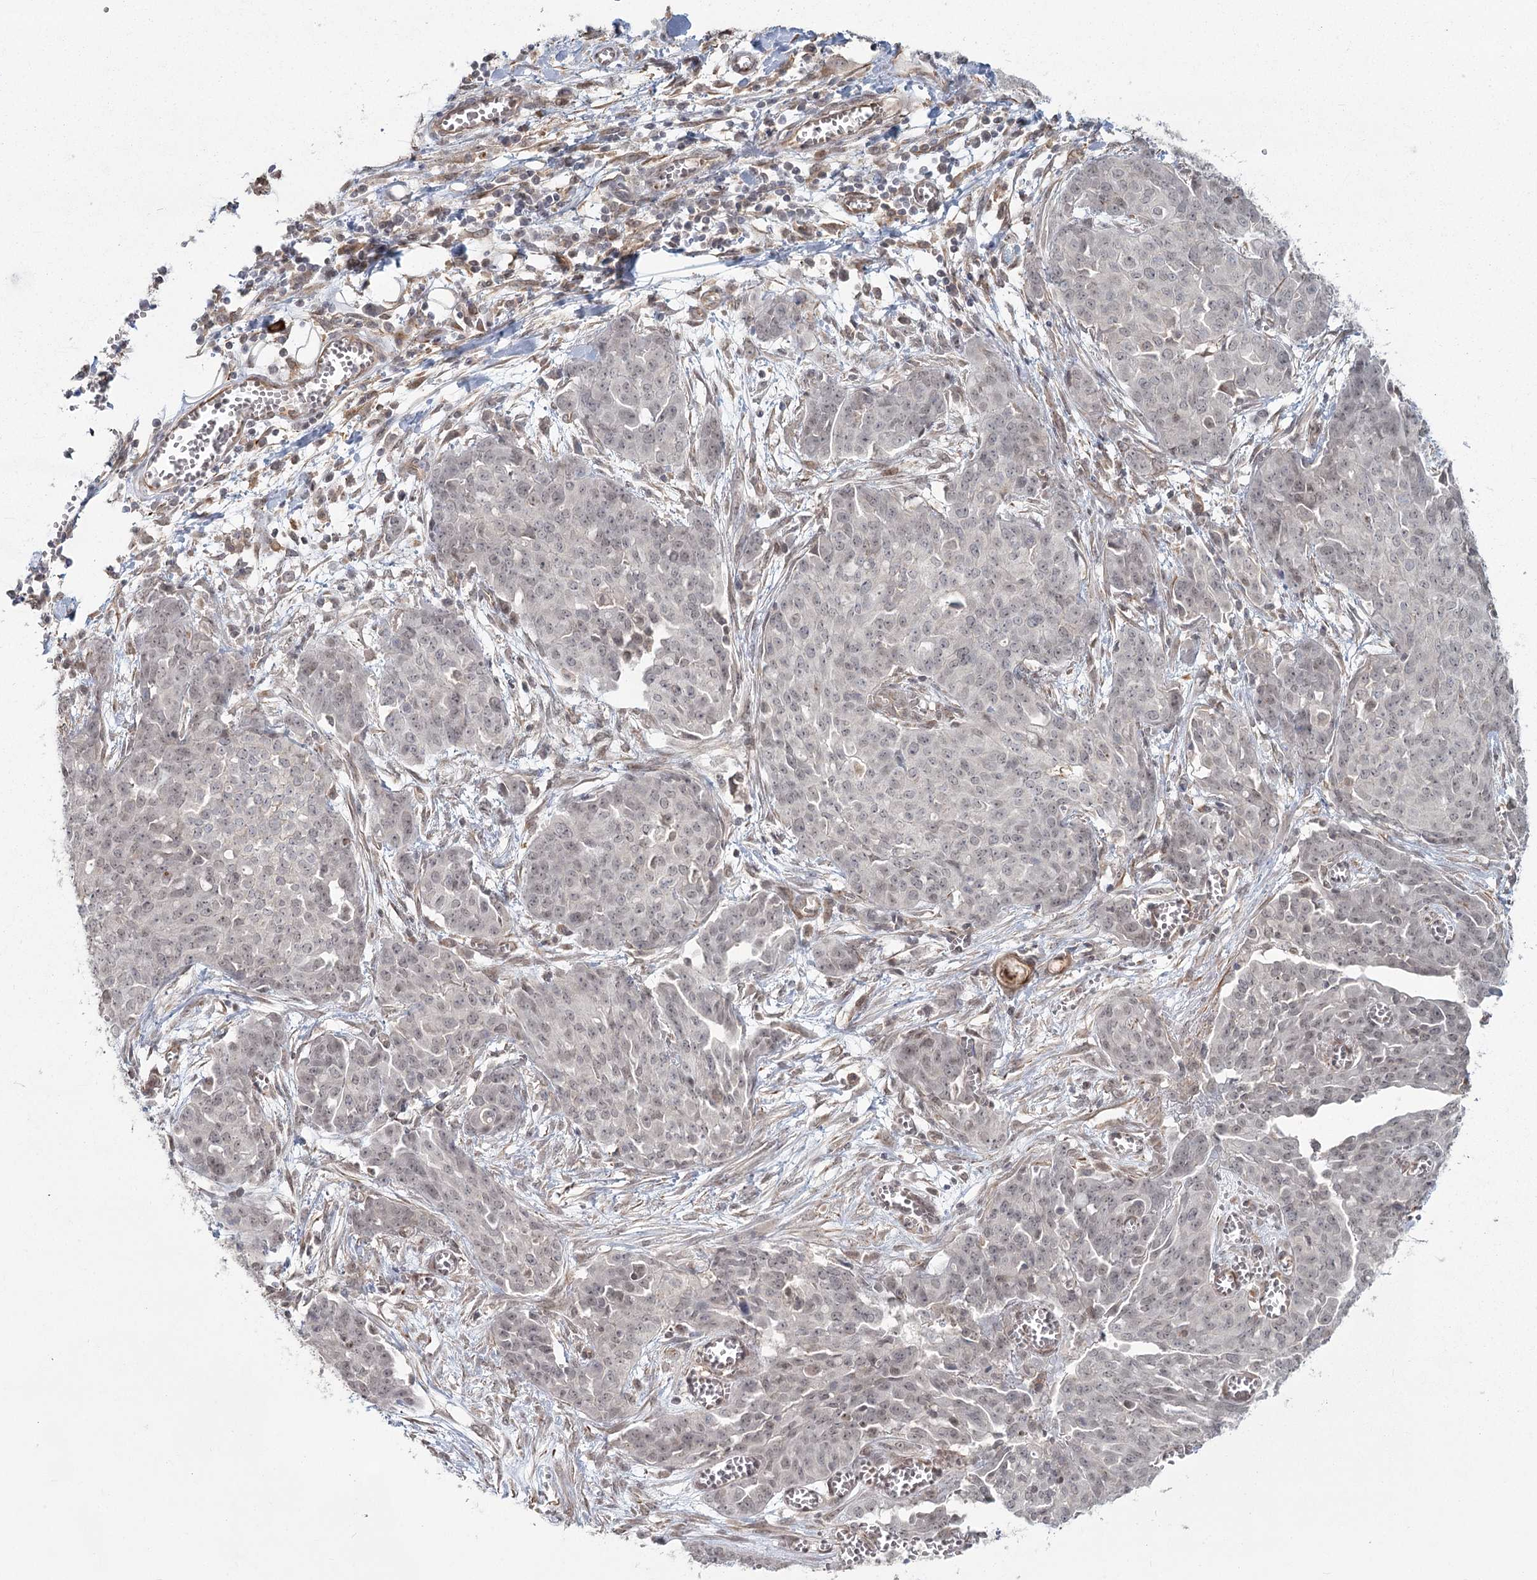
{"staining": {"intensity": "weak", "quantity": "<25%", "location": "nuclear"}, "tissue": "ovarian cancer", "cell_type": "Tumor cells", "image_type": "cancer", "snomed": [{"axis": "morphology", "description": "Cystadenocarcinoma, serous, NOS"}, {"axis": "topography", "description": "Soft tissue"}, {"axis": "topography", "description": "Ovary"}], "caption": "DAB immunohistochemical staining of human serous cystadenocarcinoma (ovarian) exhibits no significant expression in tumor cells.", "gene": "AP2M1", "patient": {"sex": "female", "age": 57}}